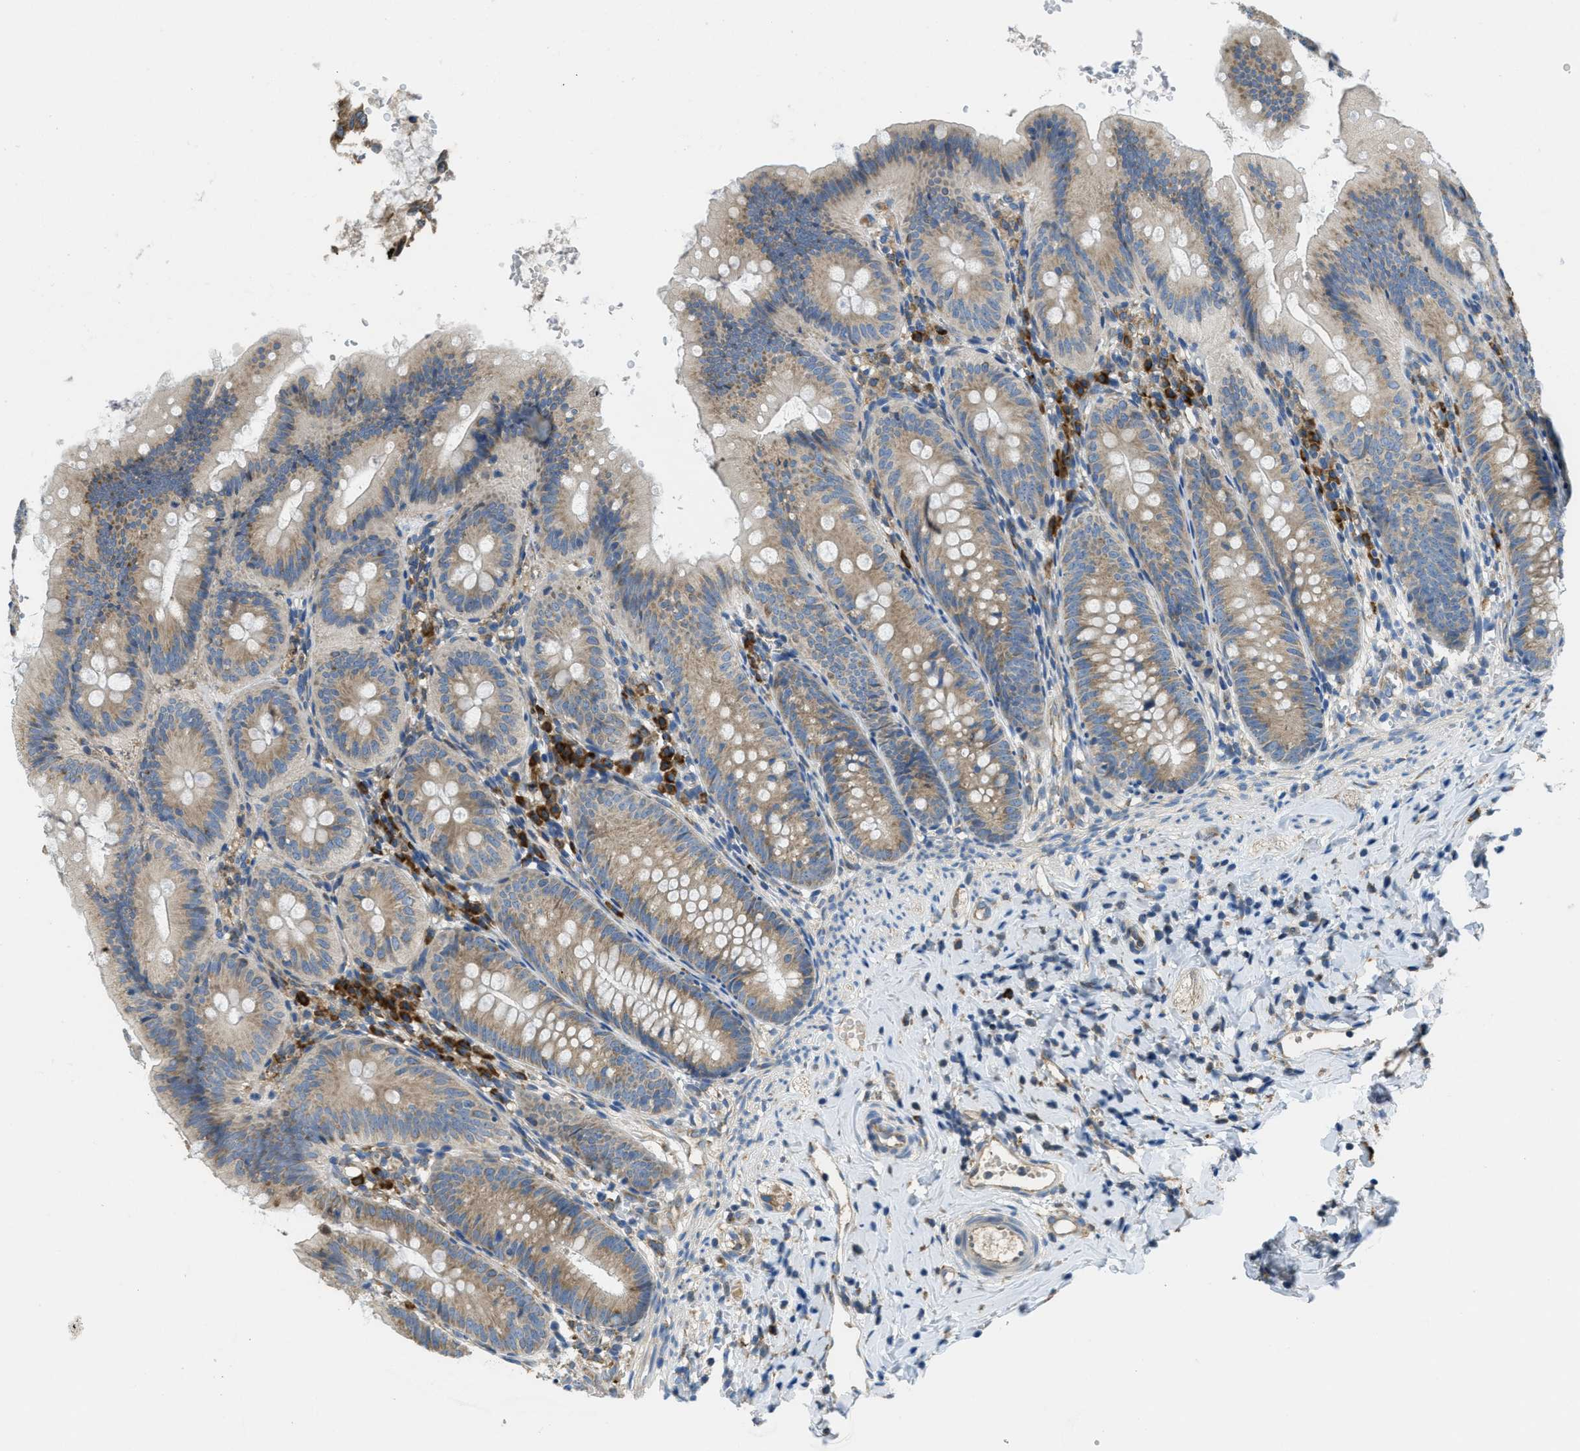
{"staining": {"intensity": "weak", "quantity": ">75%", "location": "cytoplasmic/membranous"}, "tissue": "appendix", "cell_type": "Glandular cells", "image_type": "normal", "snomed": [{"axis": "morphology", "description": "Normal tissue, NOS"}, {"axis": "topography", "description": "Appendix"}], "caption": "Human appendix stained for a protein (brown) shows weak cytoplasmic/membranous positive expression in about >75% of glandular cells.", "gene": "SSR1", "patient": {"sex": "male", "age": 1}}